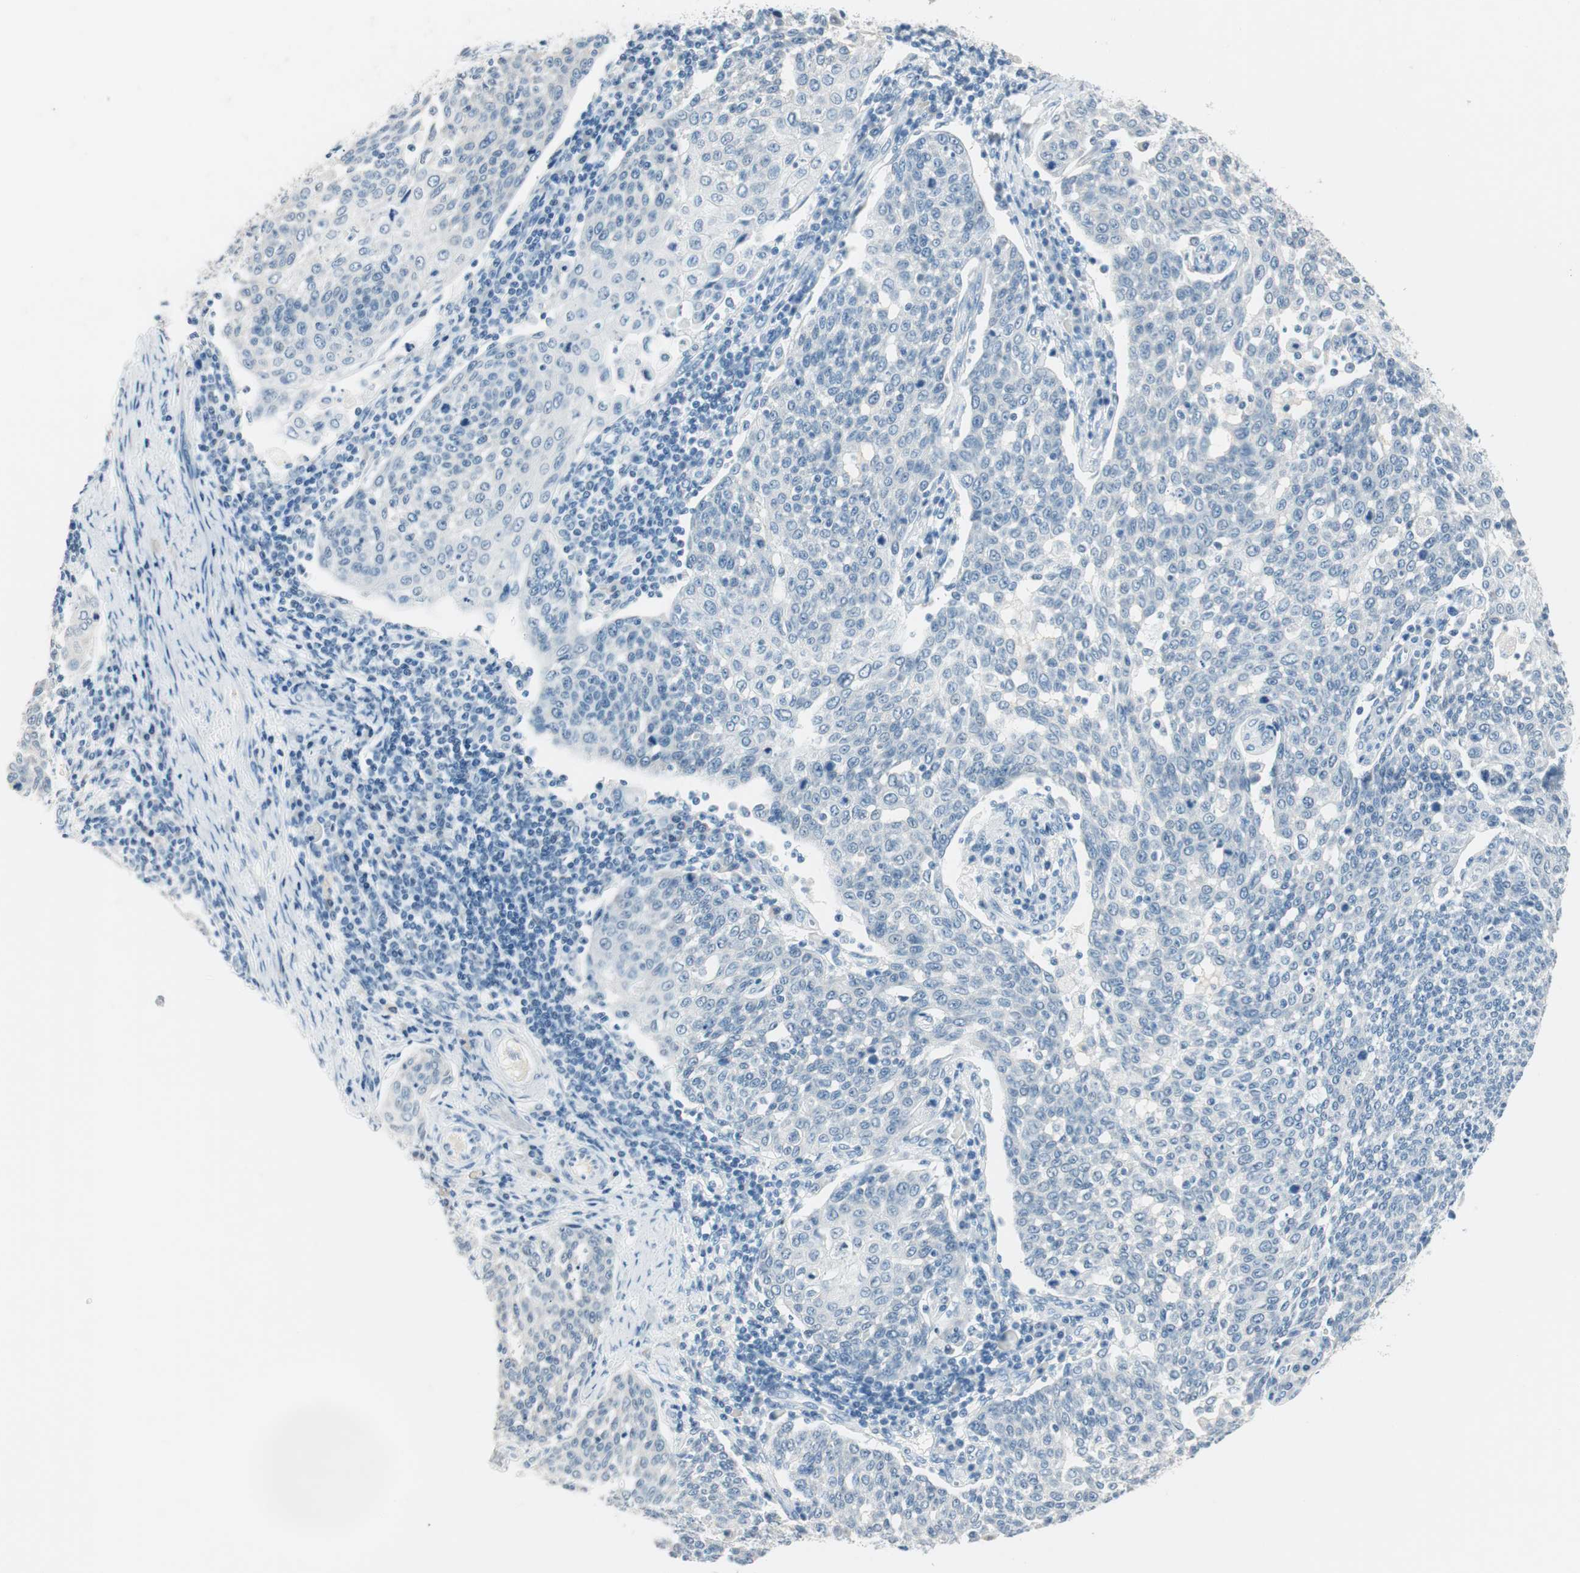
{"staining": {"intensity": "negative", "quantity": "none", "location": "none"}, "tissue": "cervical cancer", "cell_type": "Tumor cells", "image_type": "cancer", "snomed": [{"axis": "morphology", "description": "Squamous cell carcinoma, NOS"}, {"axis": "topography", "description": "Cervix"}], "caption": "An immunohistochemistry photomicrograph of cervical squamous cell carcinoma is shown. There is no staining in tumor cells of cervical squamous cell carcinoma.", "gene": "HOXB13", "patient": {"sex": "female", "age": 34}}